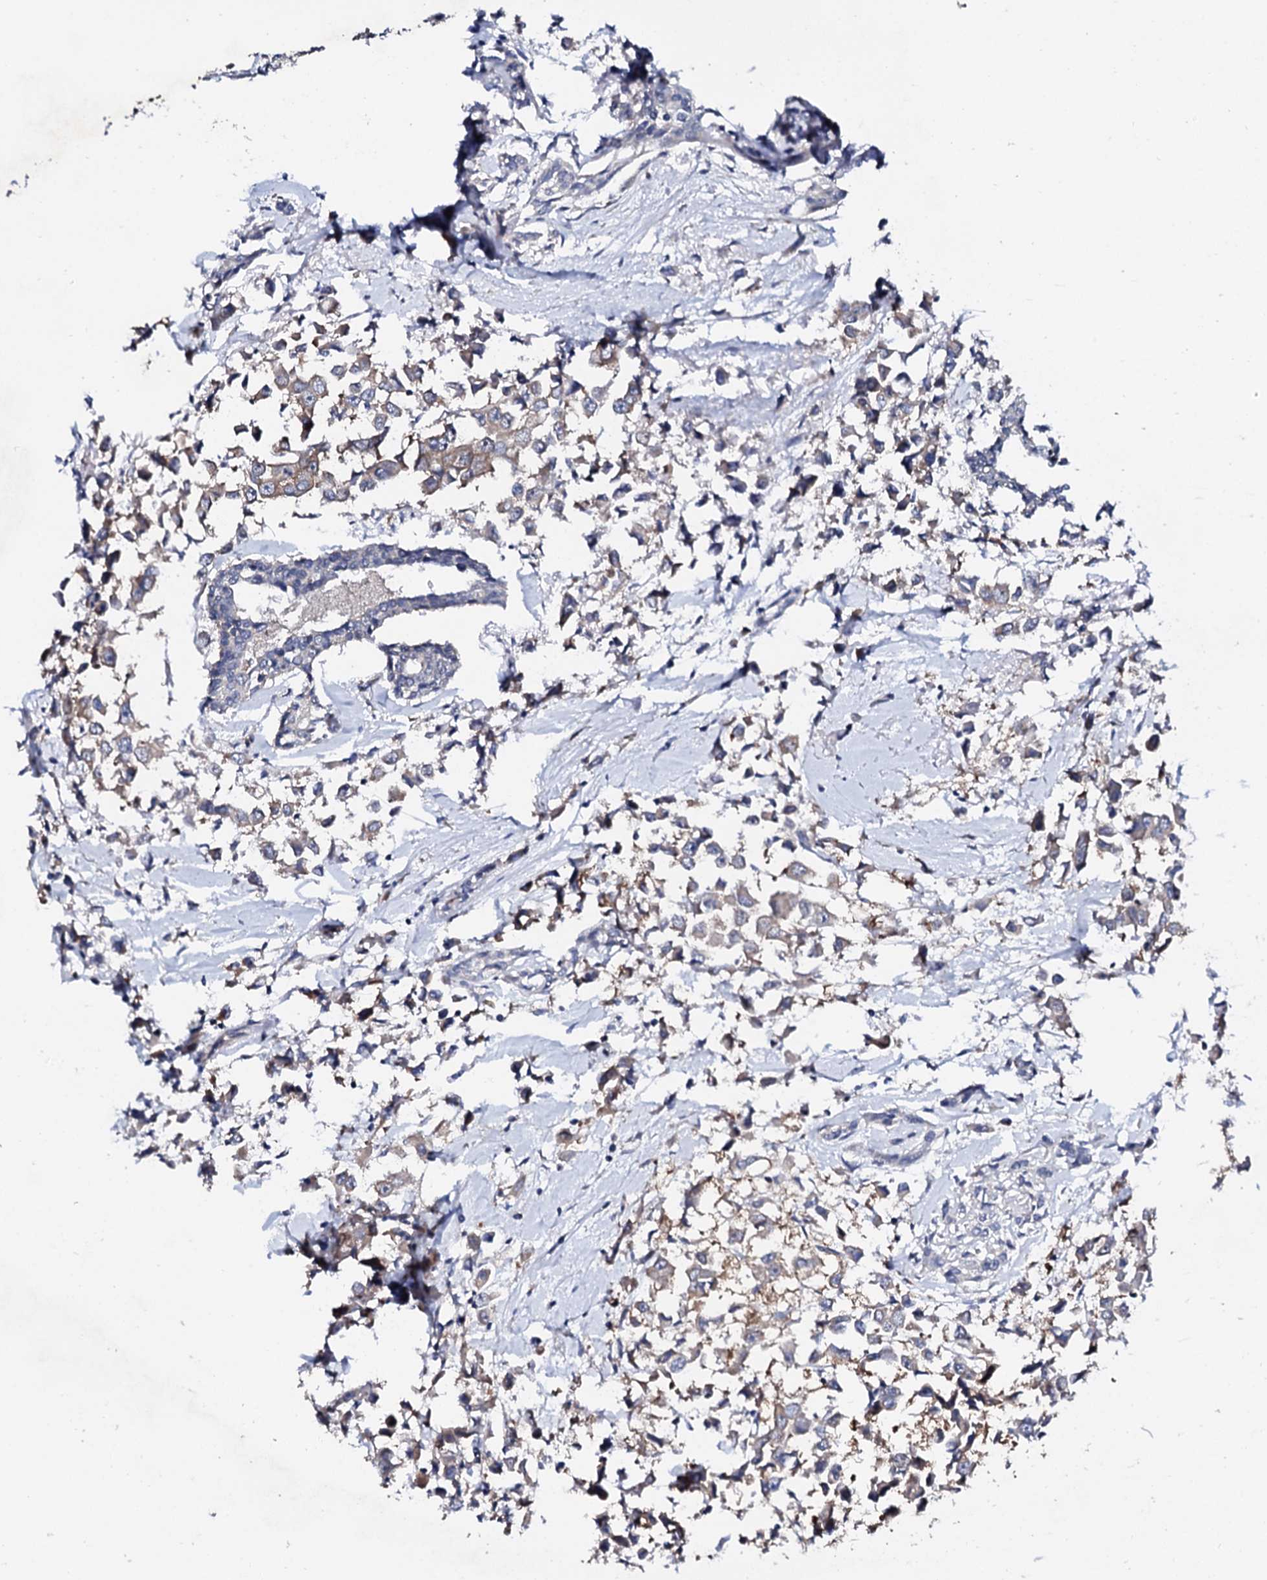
{"staining": {"intensity": "weak", "quantity": "25%-75%", "location": "cytoplasmic/membranous"}, "tissue": "breast cancer", "cell_type": "Tumor cells", "image_type": "cancer", "snomed": [{"axis": "morphology", "description": "Duct carcinoma"}, {"axis": "topography", "description": "Breast"}], "caption": "Tumor cells show low levels of weak cytoplasmic/membranous positivity in about 25%-75% of cells in human breast intraductal carcinoma.", "gene": "NUP58", "patient": {"sex": "female", "age": 87}}